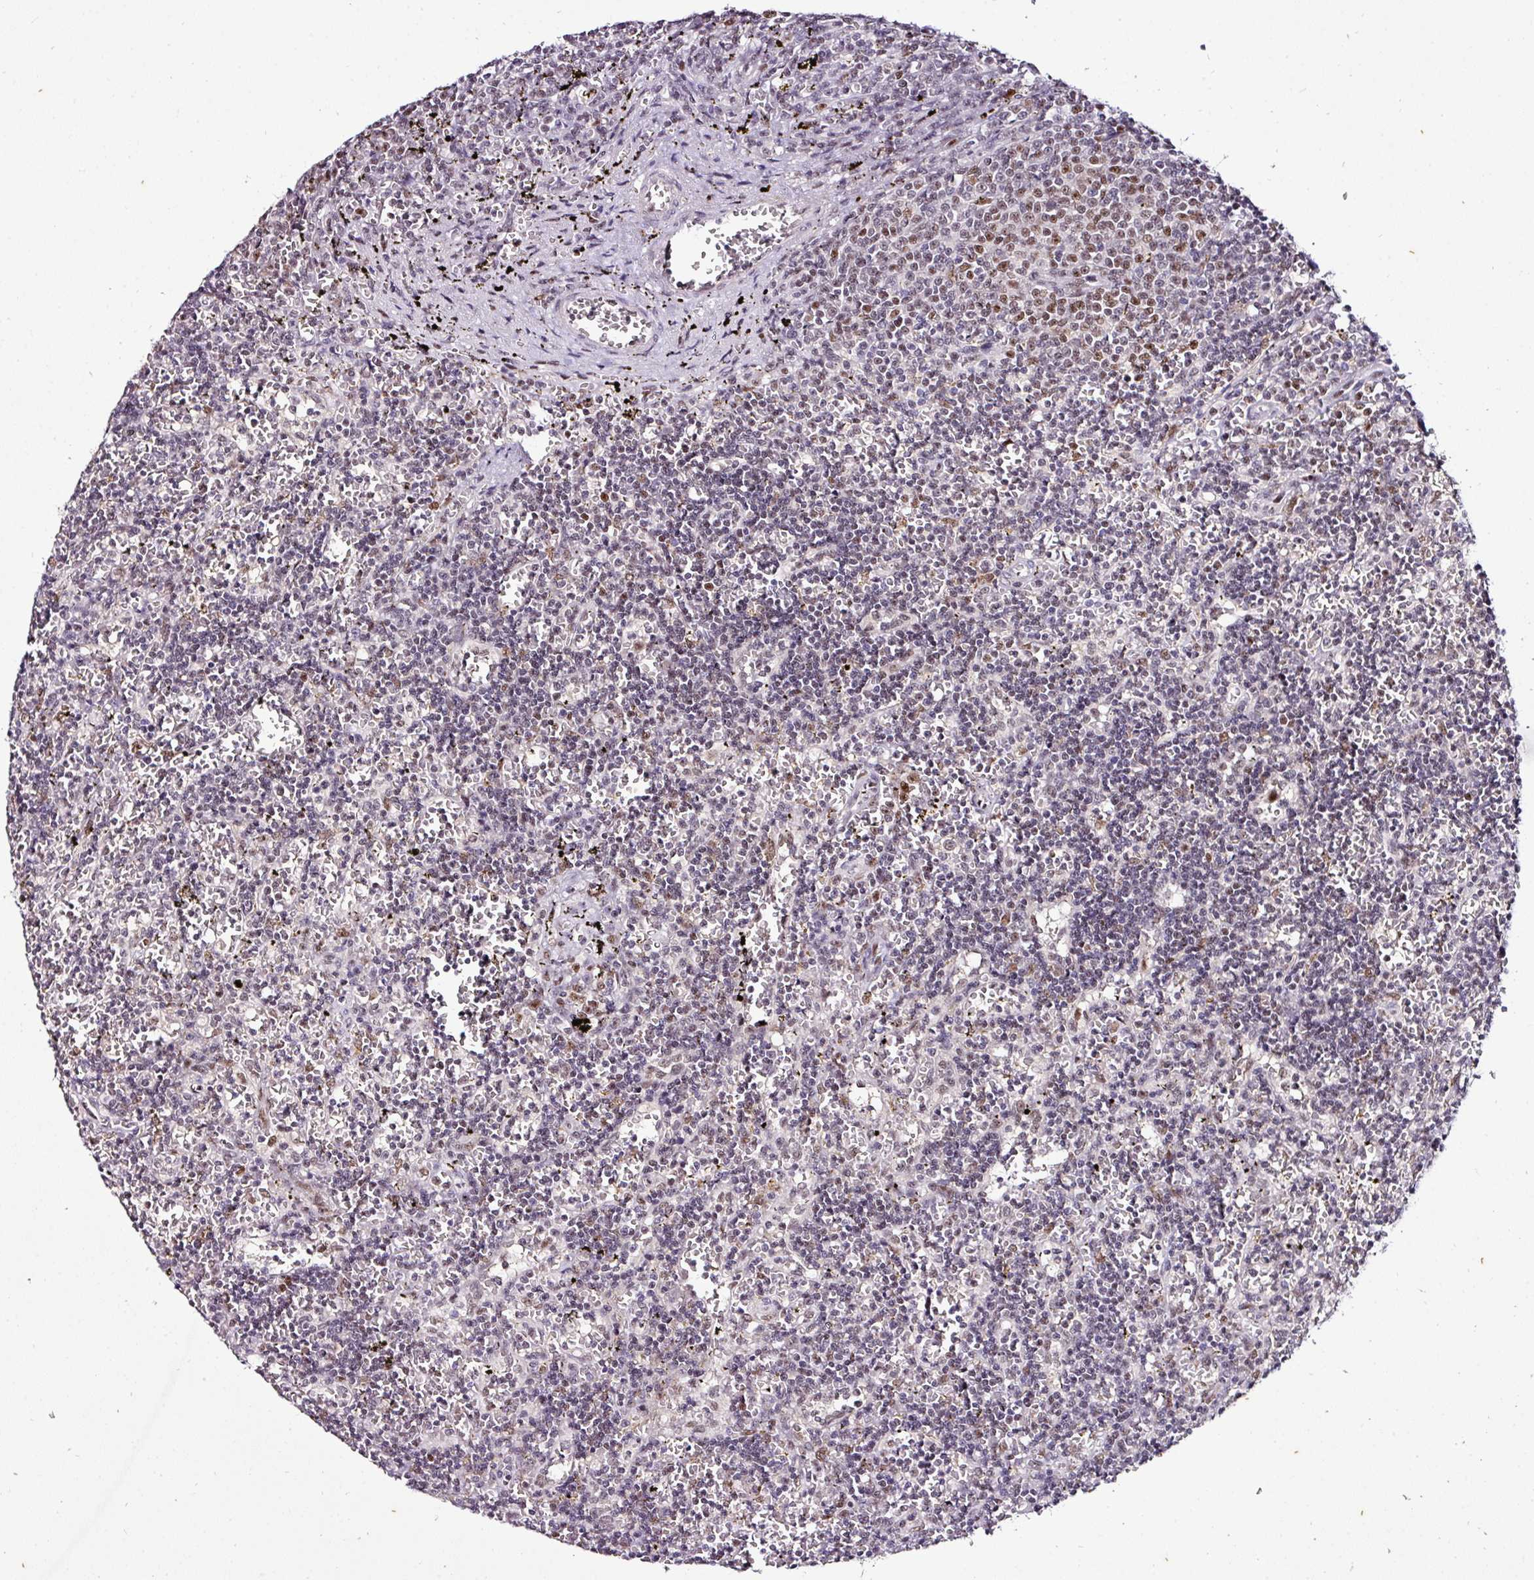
{"staining": {"intensity": "moderate", "quantity": "<25%", "location": "nuclear"}, "tissue": "lymphoma", "cell_type": "Tumor cells", "image_type": "cancer", "snomed": [{"axis": "morphology", "description": "Malignant lymphoma, non-Hodgkin's type, Low grade"}, {"axis": "topography", "description": "Spleen"}], "caption": "Lymphoma stained with DAB IHC displays low levels of moderate nuclear positivity in about <25% of tumor cells.", "gene": "KLF16", "patient": {"sex": "male", "age": 60}}